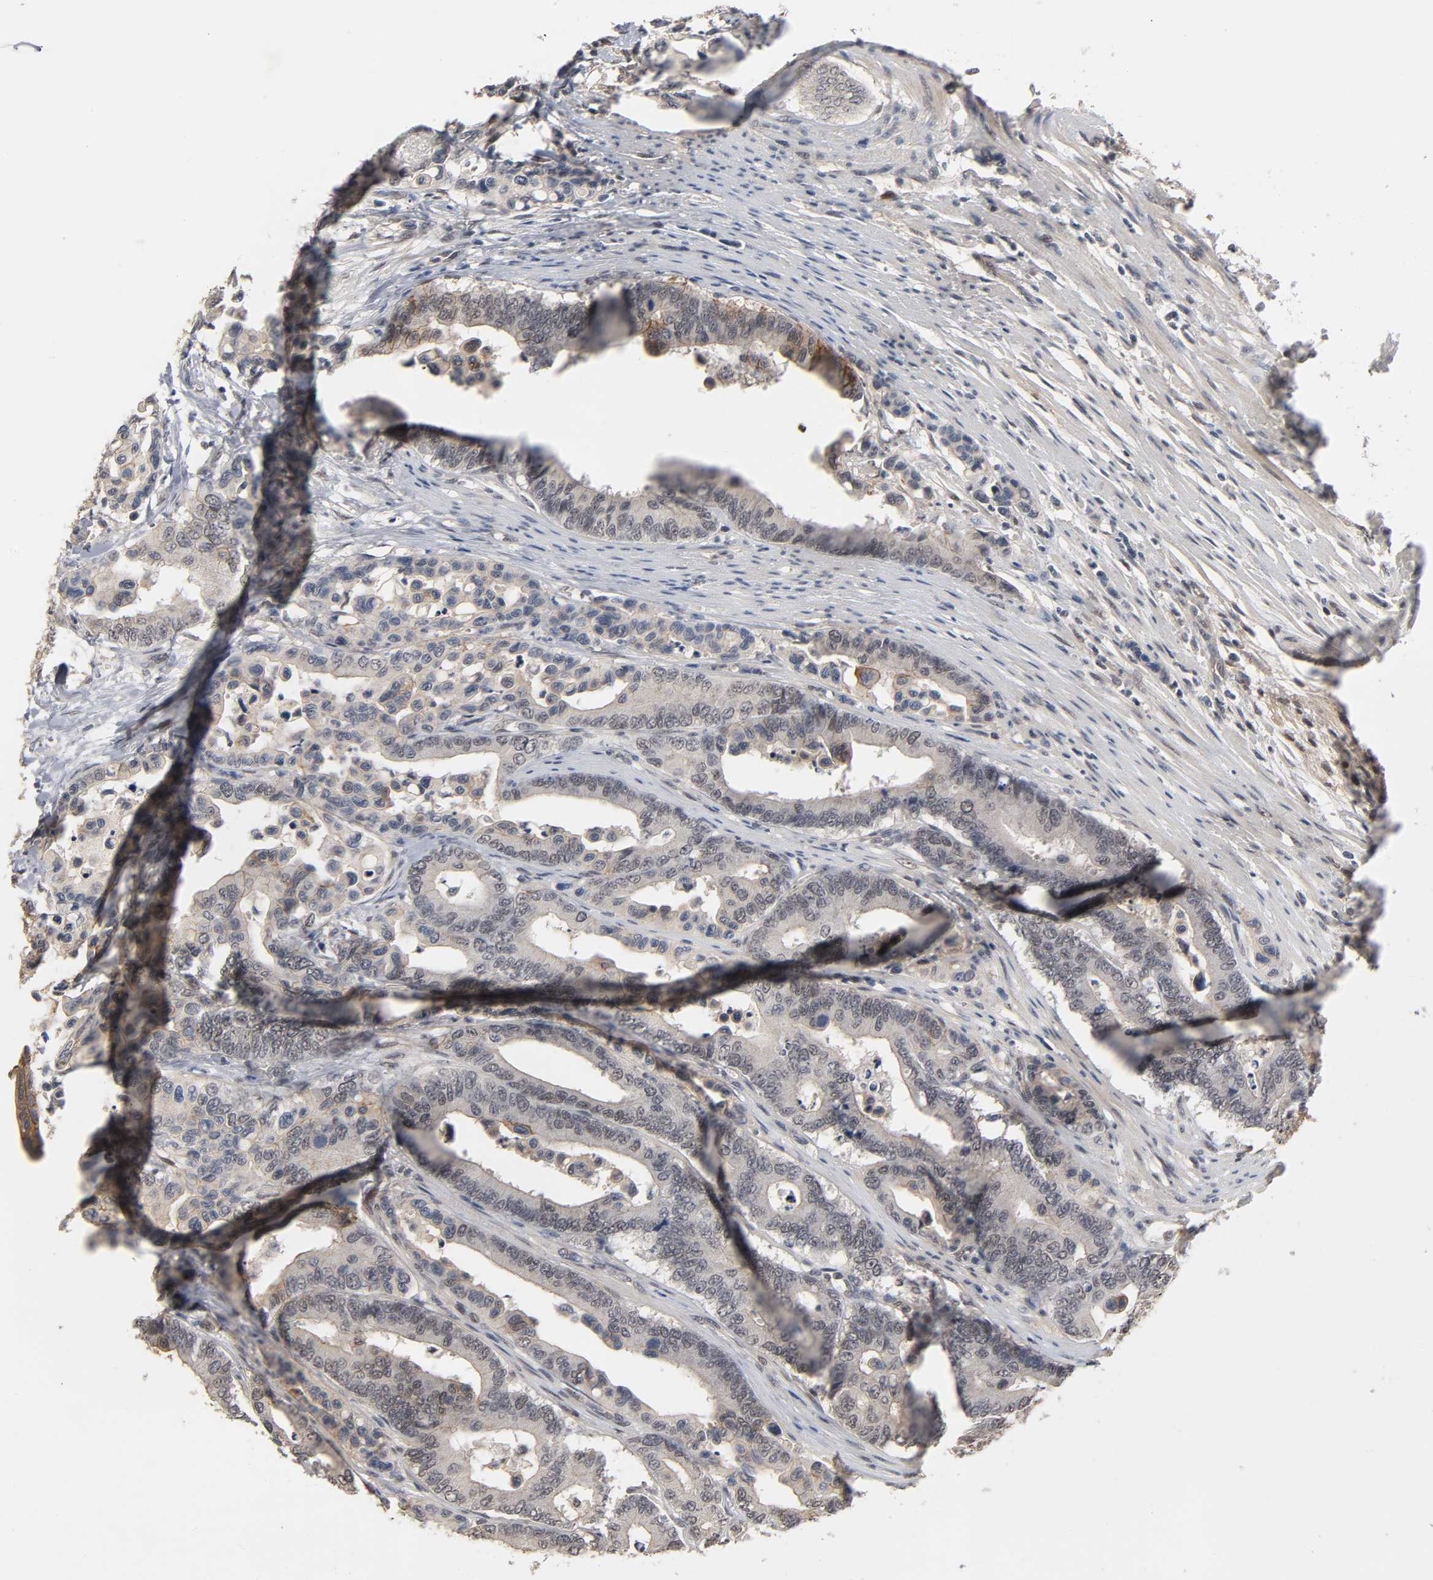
{"staining": {"intensity": "weak", "quantity": "25%-75%", "location": "cytoplasmic/membranous"}, "tissue": "colorectal cancer", "cell_type": "Tumor cells", "image_type": "cancer", "snomed": [{"axis": "morphology", "description": "Normal tissue, NOS"}, {"axis": "morphology", "description": "Adenocarcinoma, NOS"}, {"axis": "topography", "description": "Colon"}], "caption": "Adenocarcinoma (colorectal) tissue exhibits weak cytoplasmic/membranous positivity in about 25%-75% of tumor cells, visualized by immunohistochemistry.", "gene": "HTR1E", "patient": {"sex": "male", "age": 82}}